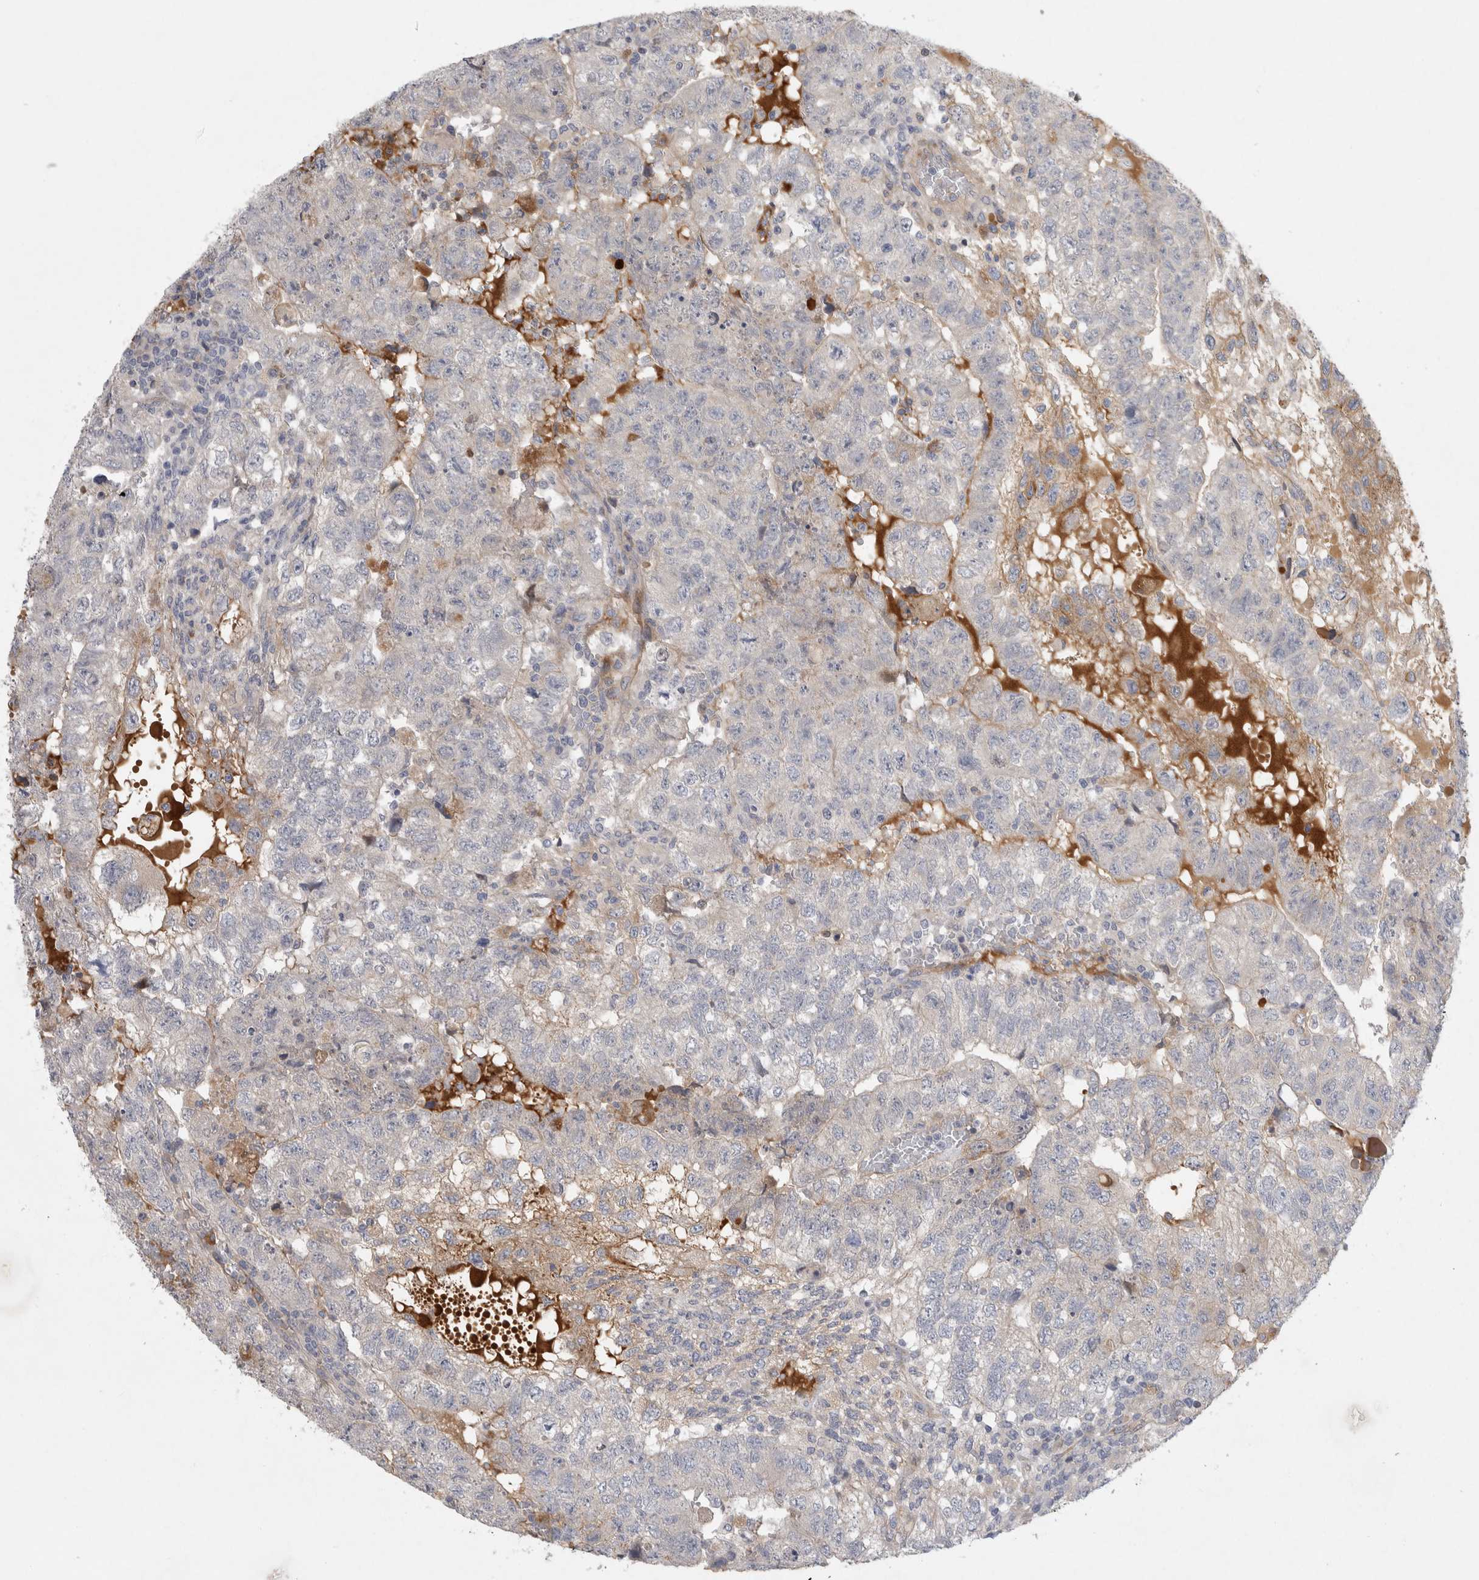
{"staining": {"intensity": "moderate", "quantity": "<25%", "location": "cytoplasmic/membranous"}, "tissue": "testis cancer", "cell_type": "Tumor cells", "image_type": "cancer", "snomed": [{"axis": "morphology", "description": "Carcinoma, Embryonal, NOS"}, {"axis": "topography", "description": "Testis"}], "caption": "Protein staining by IHC exhibits moderate cytoplasmic/membranous positivity in approximately <25% of tumor cells in testis cancer (embryonal carcinoma).", "gene": "BZW2", "patient": {"sex": "male", "age": 36}}